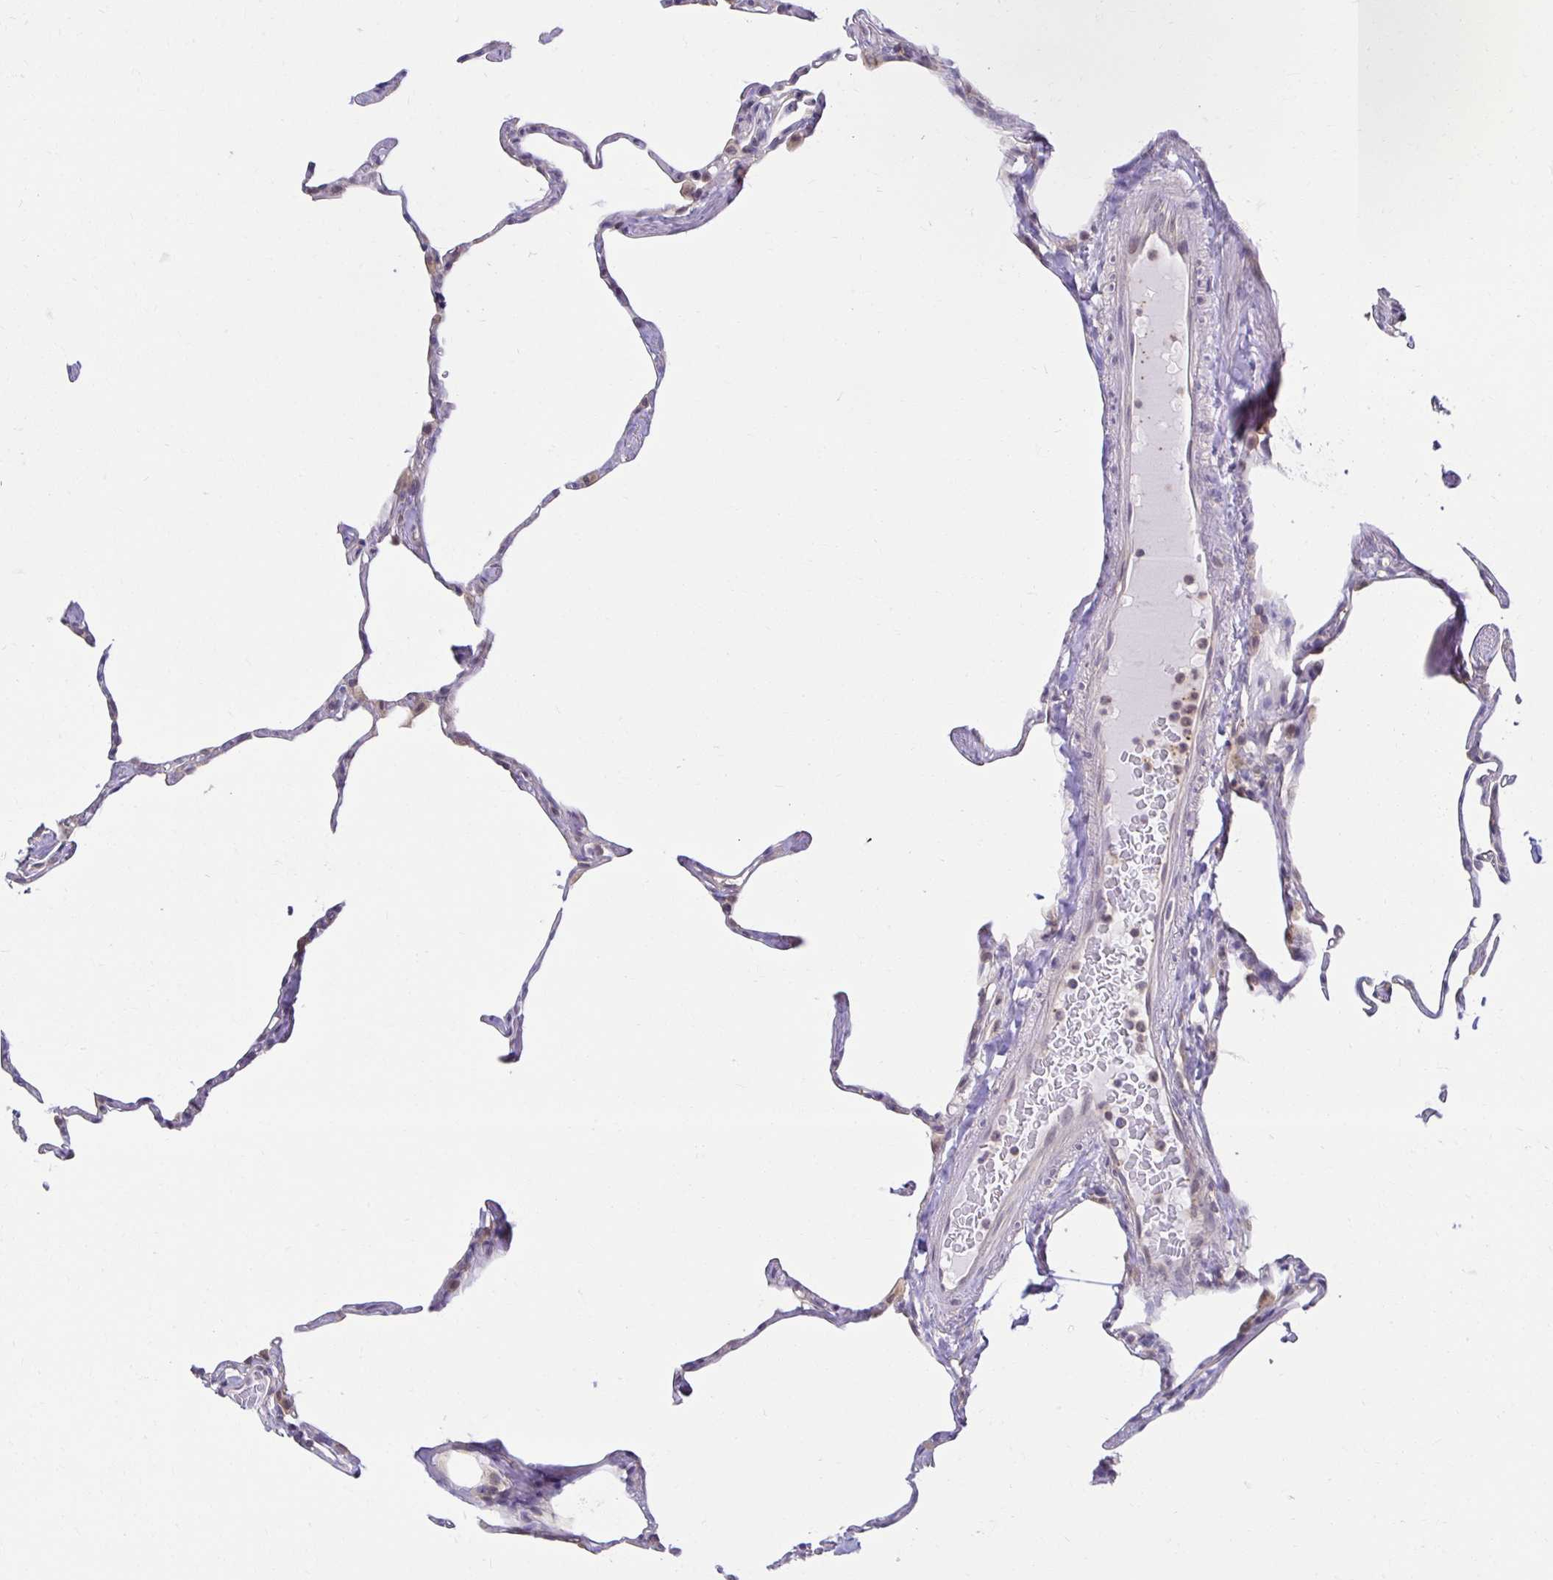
{"staining": {"intensity": "weak", "quantity": "25%-75%", "location": "cytoplasmic/membranous"}, "tissue": "lung", "cell_type": "Alveolar cells", "image_type": "normal", "snomed": [{"axis": "morphology", "description": "Normal tissue, NOS"}, {"axis": "topography", "description": "Lung"}], "caption": "Weak cytoplasmic/membranous staining is seen in approximately 25%-75% of alveolar cells in unremarkable lung.", "gene": "MIEN1", "patient": {"sex": "male", "age": 65}}